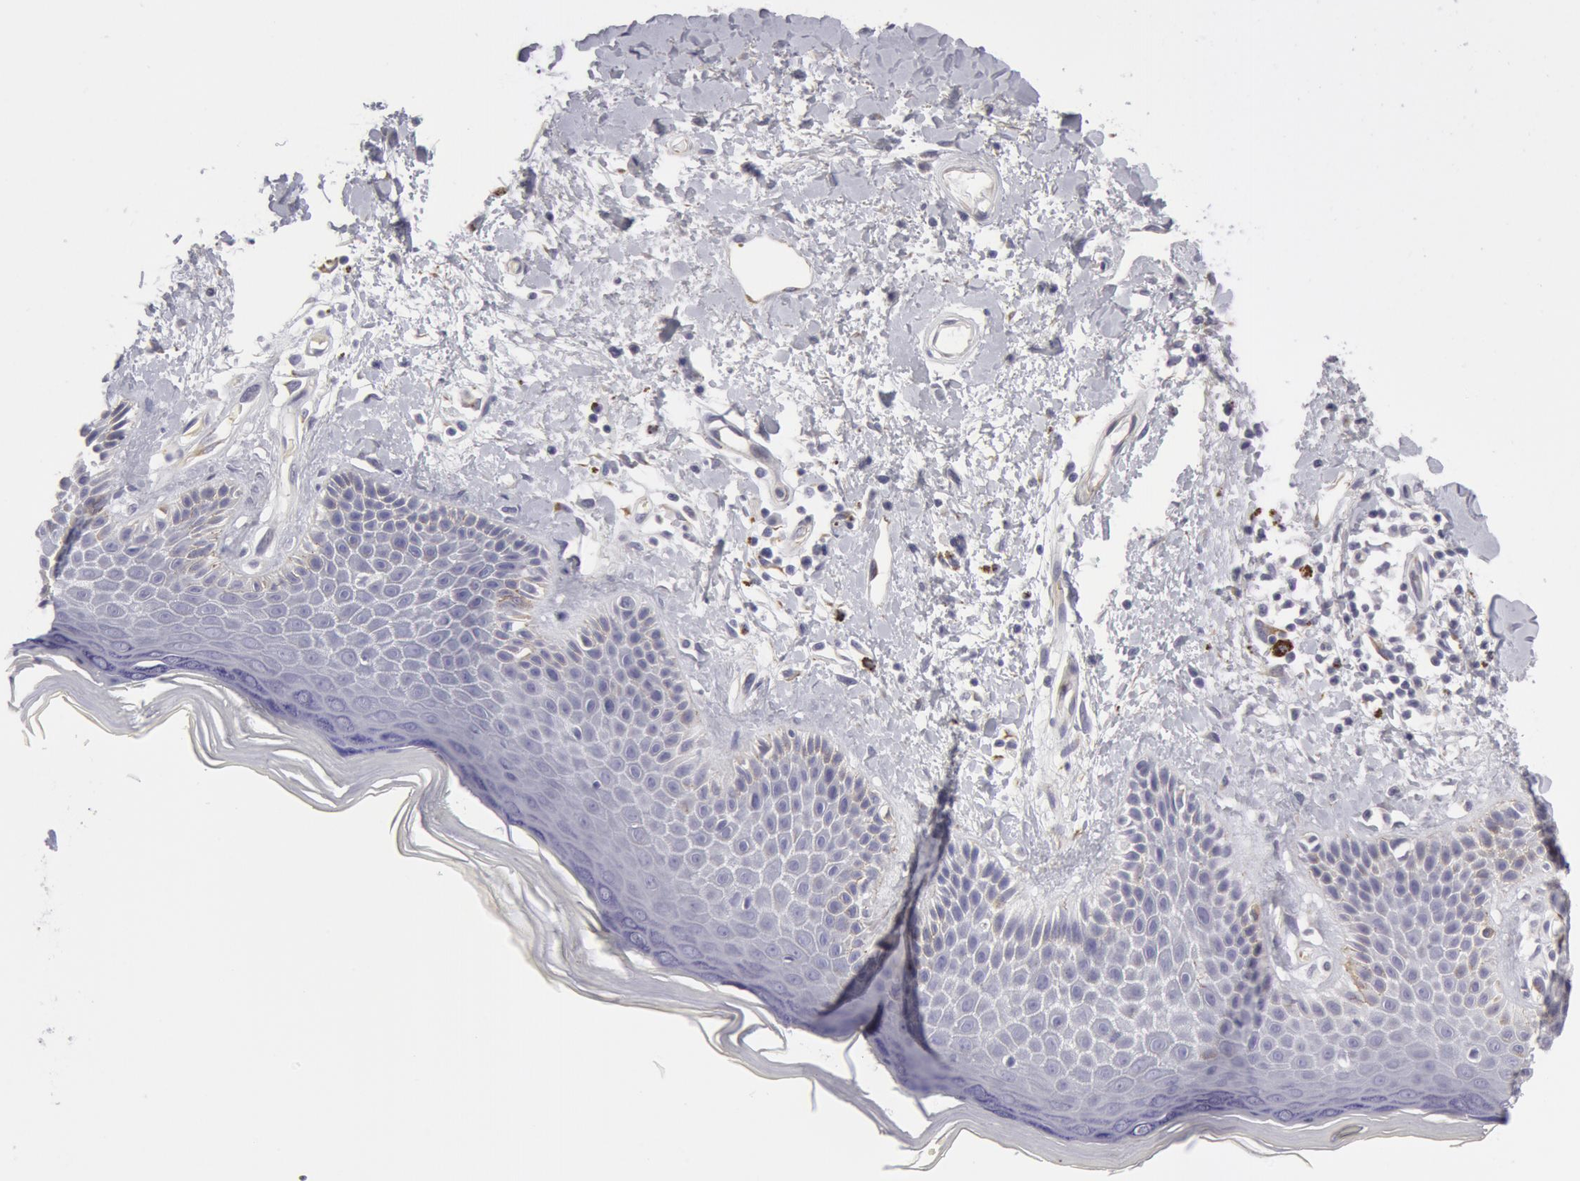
{"staining": {"intensity": "negative", "quantity": "none", "location": "none"}, "tissue": "skin", "cell_type": "Epidermal cells", "image_type": "normal", "snomed": [{"axis": "morphology", "description": "Normal tissue, NOS"}, {"axis": "topography", "description": "Anal"}], "caption": "Epidermal cells are negative for brown protein staining in normal skin.", "gene": "SMC1B", "patient": {"sex": "female", "age": 78}}